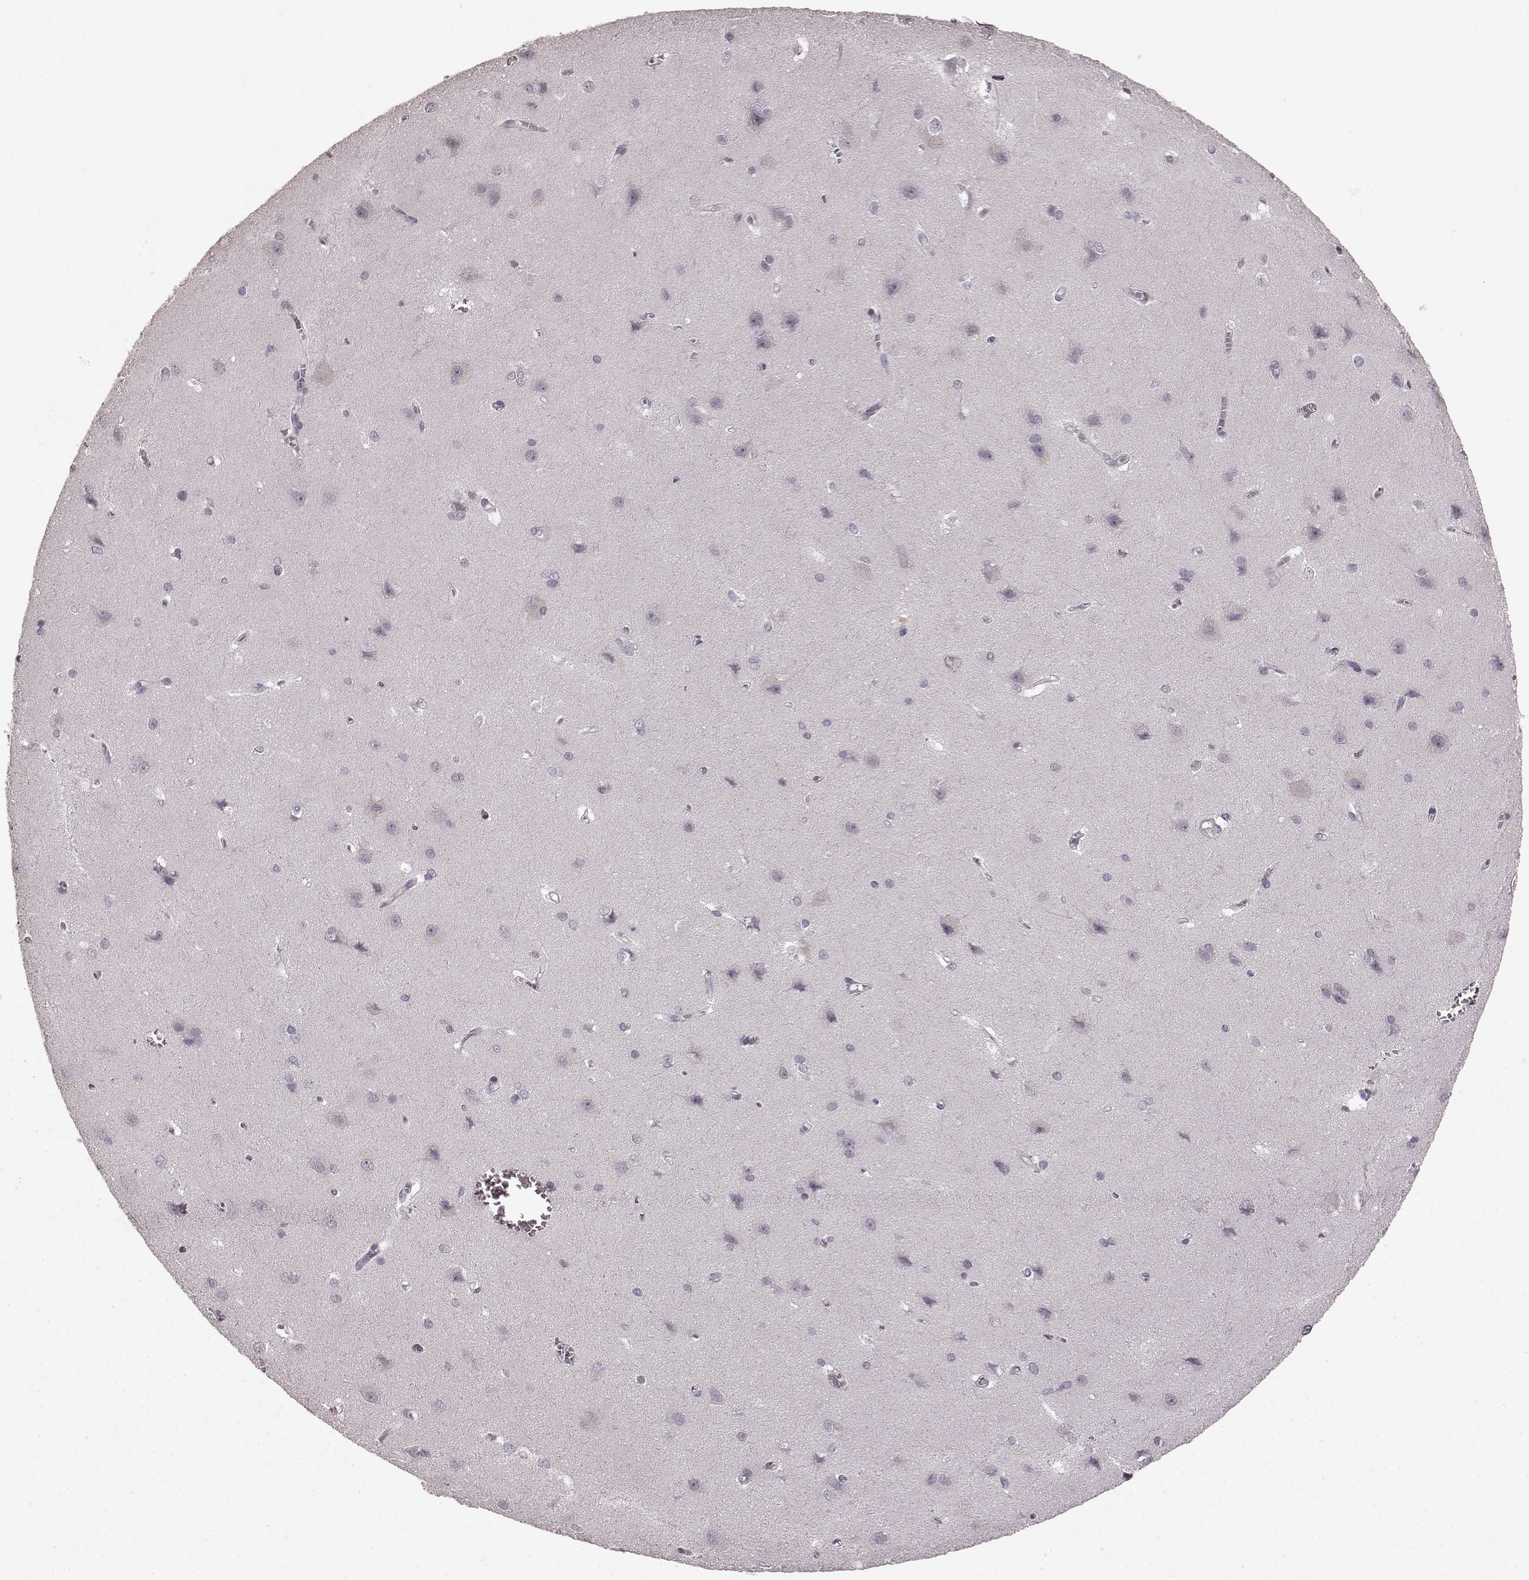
{"staining": {"intensity": "negative", "quantity": "none", "location": "none"}, "tissue": "cerebral cortex", "cell_type": "Endothelial cells", "image_type": "normal", "snomed": [{"axis": "morphology", "description": "Normal tissue, NOS"}, {"axis": "topography", "description": "Cerebral cortex"}], "caption": "Immunohistochemistry (IHC) image of normal cerebral cortex: human cerebral cortex stained with DAB reveals no significant protein staining in endothelial cells. (DAB immunohistochemistry (IHC) visualized using brightfield microscopy, high magnification).", "gene": "CCNA2", "patient": {"sex": "male", "age": 37}}